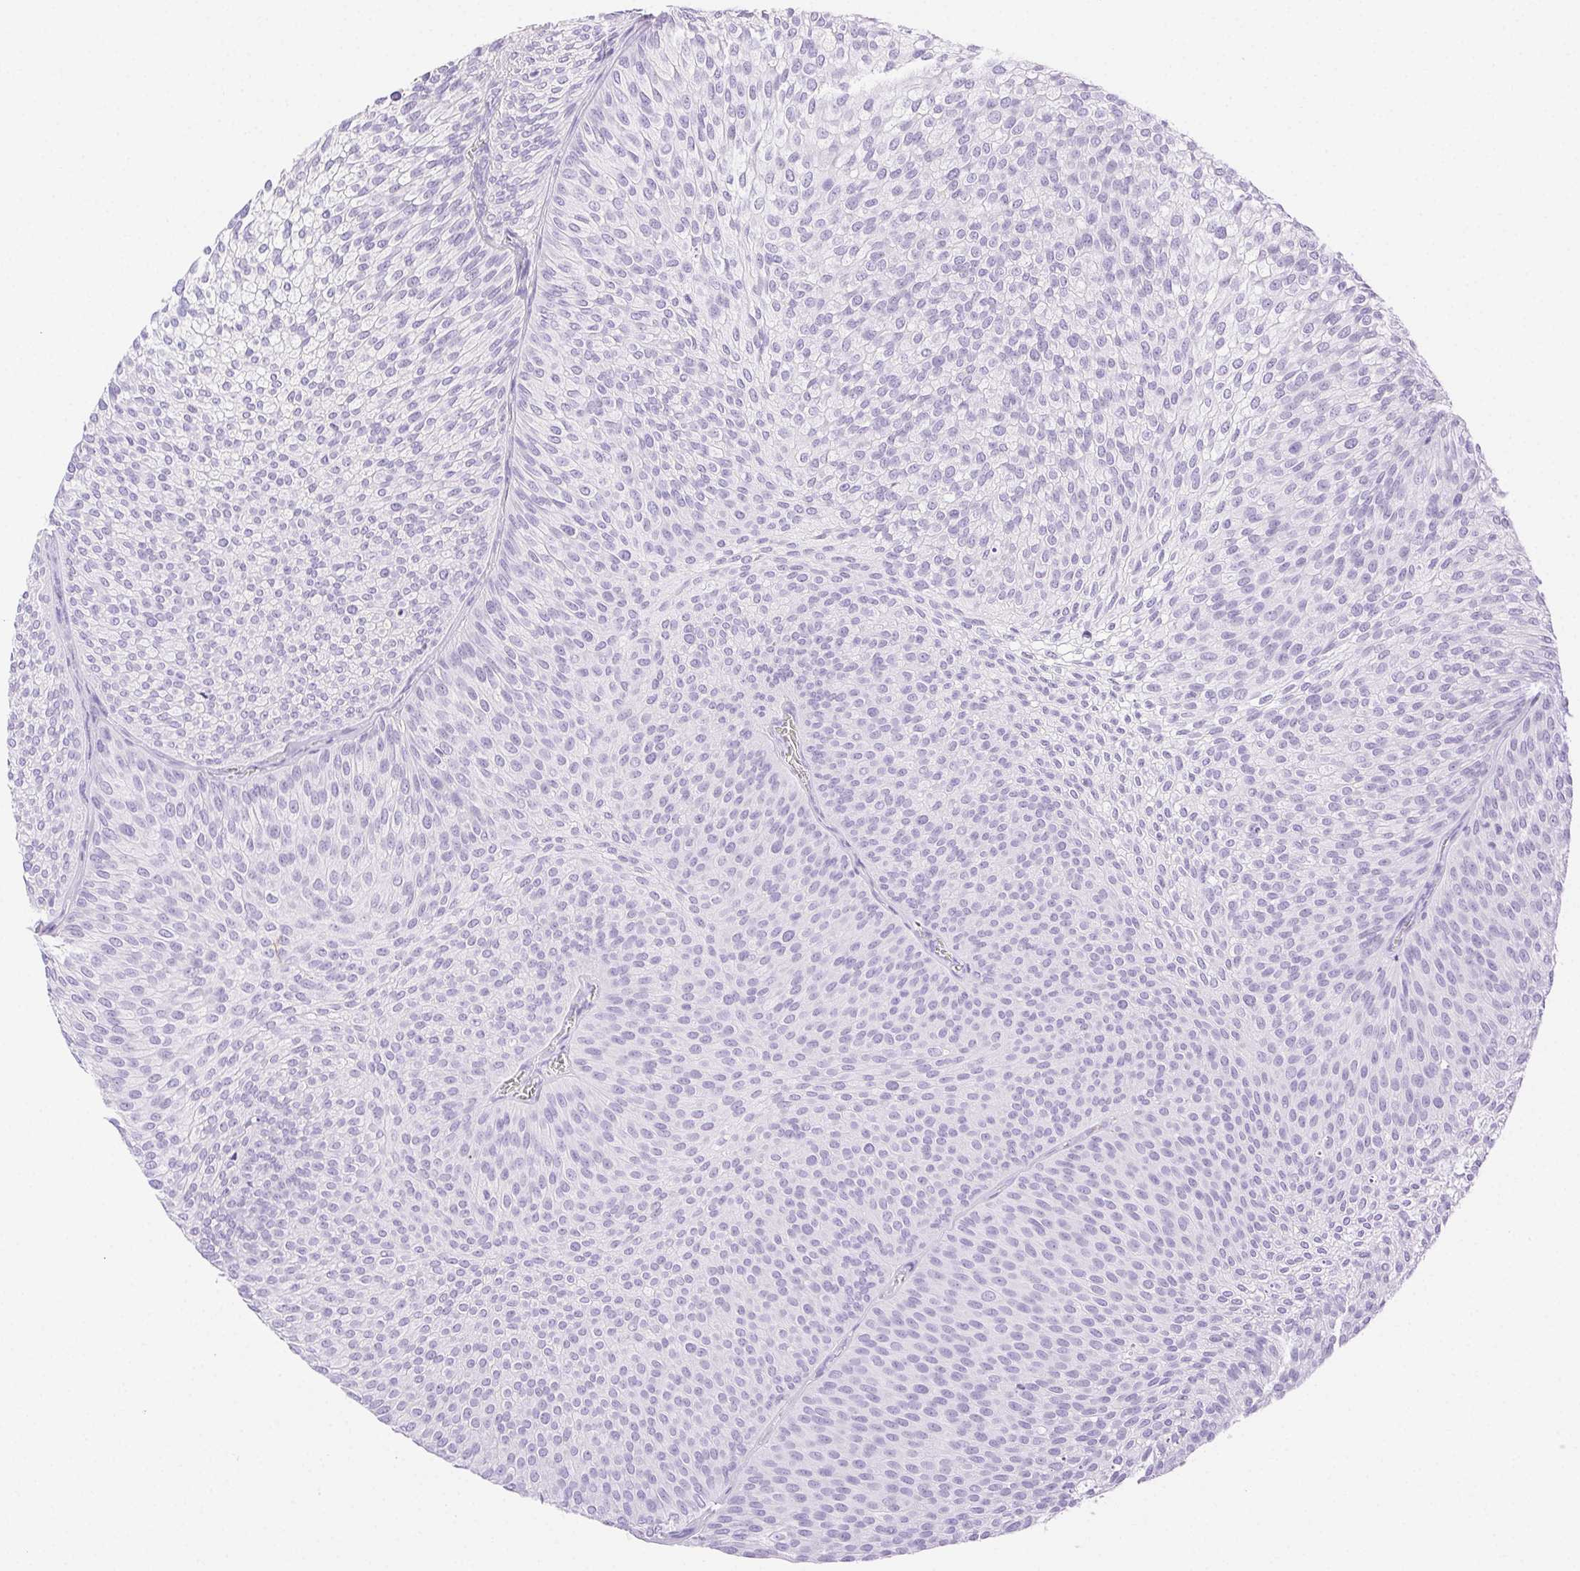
{"staining": {"intensity": "negative", "quantity": "none", "location": "none"}, "tissue": "urothelial cancer", "cell_type": "Tumor cells", "image_type": "cancer", "snomed": [{"axis": "morphology", "description": "Urothelial carcinoma, Low grade"}, {"axis": "topography", "description": "Urinary bladder"}], "caption": "Tumor cells are negative for protein expression in human low-grade urothelial carcinoma. (Brightfield microscopy of DAB immunohistochemistry (IHC) at high magnification).", "gene": "SPACA4", "patient": {"sex": "male", "age": 91}}